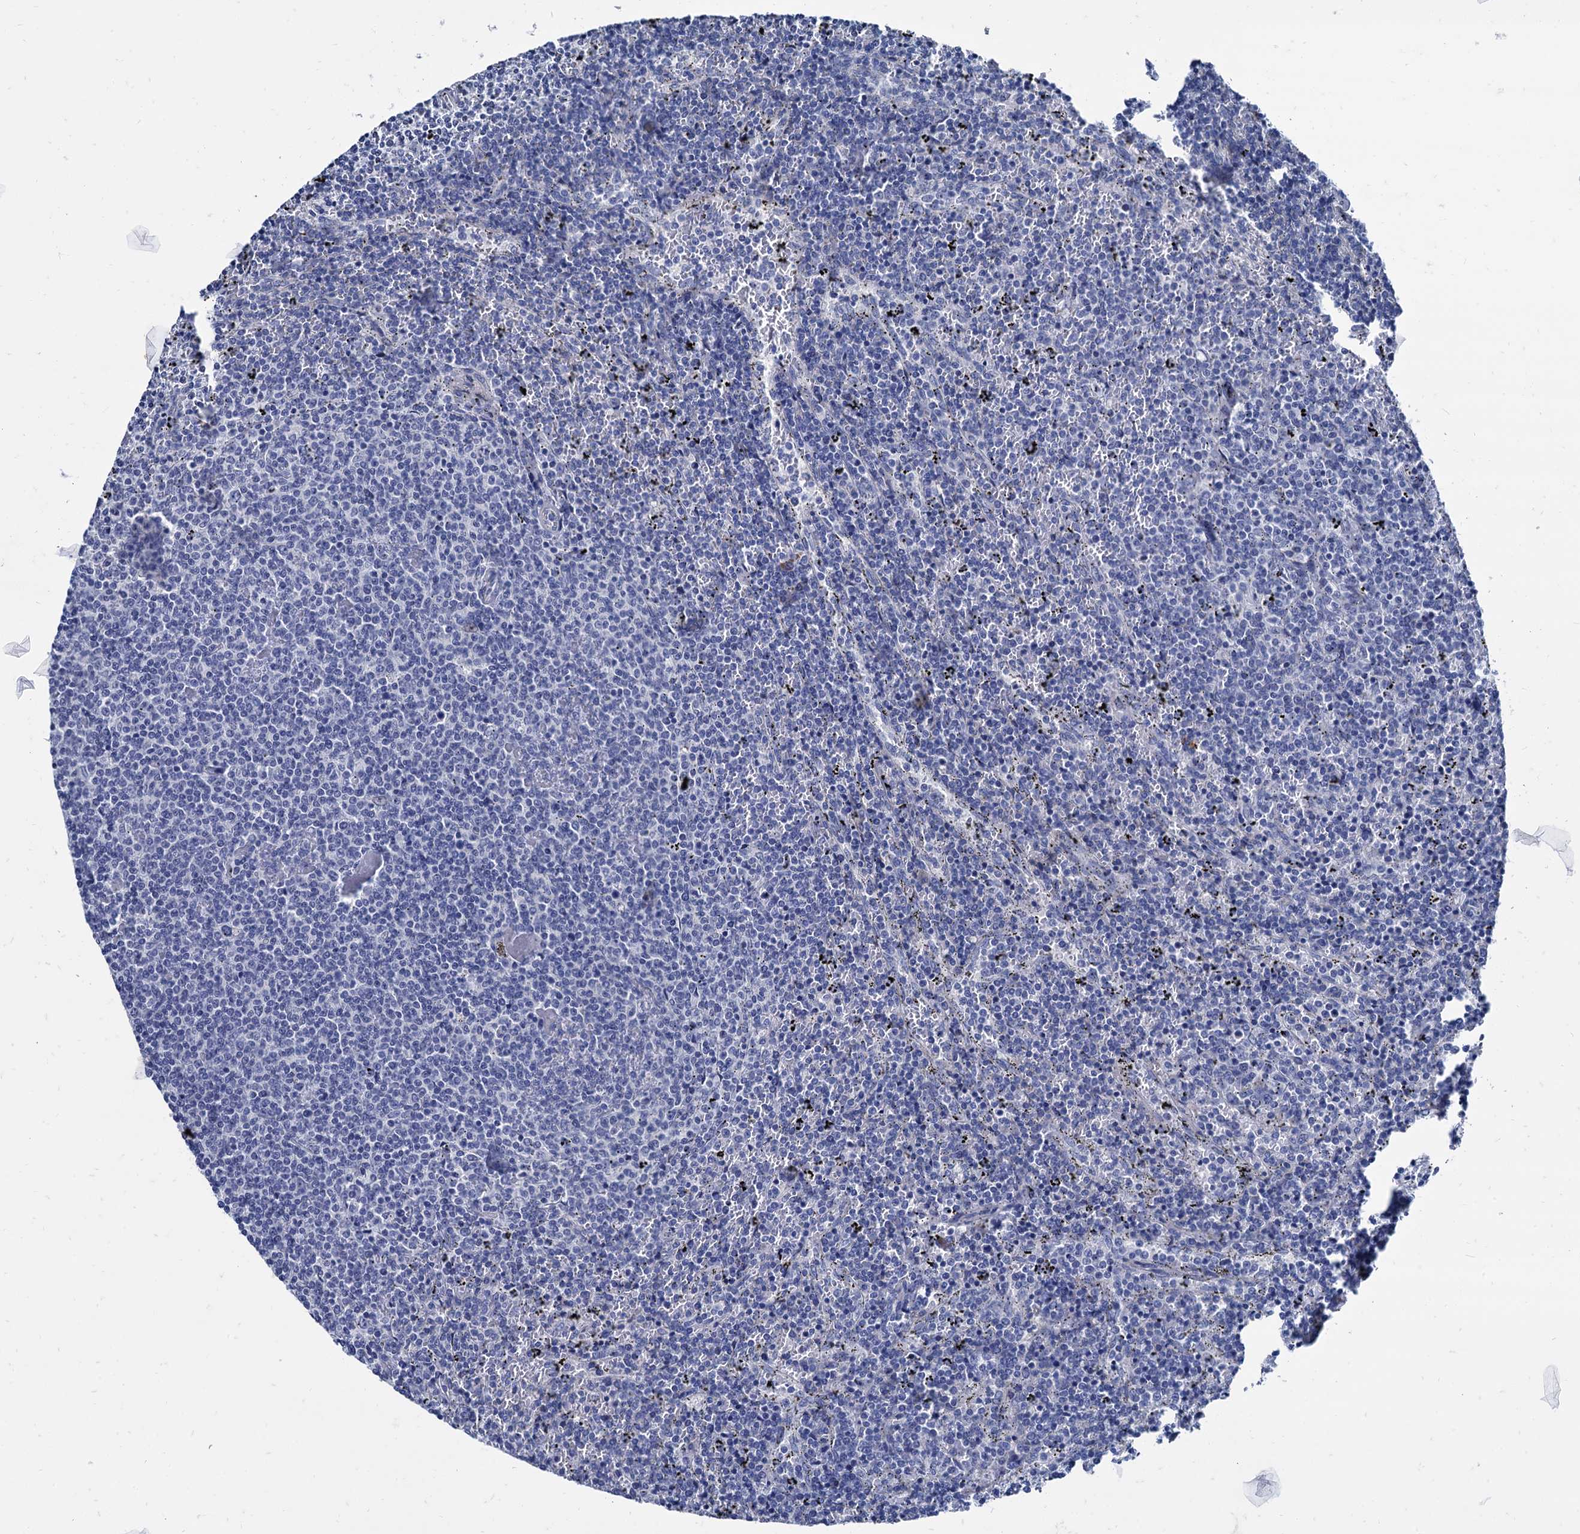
{"staining": {"intensity": "negative", "quantity": "none", "location": "none"}, "tissue": "lymphoma", "cell_type": "Tumor cells", "image_type": "cancer", "snomed": [{"axis": "morphology", "description": "Malignant lymphoma, non-Hodgkin's type, Low grade"}, {"axis": "topography", "description": "Spleen"}], "caption": "High magnification brightfield microscopy of lymphoma stained with DAB (3,3'-diaminobenzidine) (brown) and counterstained with hematoxylin (blue): tumor cells show no significant positivity.", "gene": "FOXR2", "patient": {"sex": "female", "age": 50}}